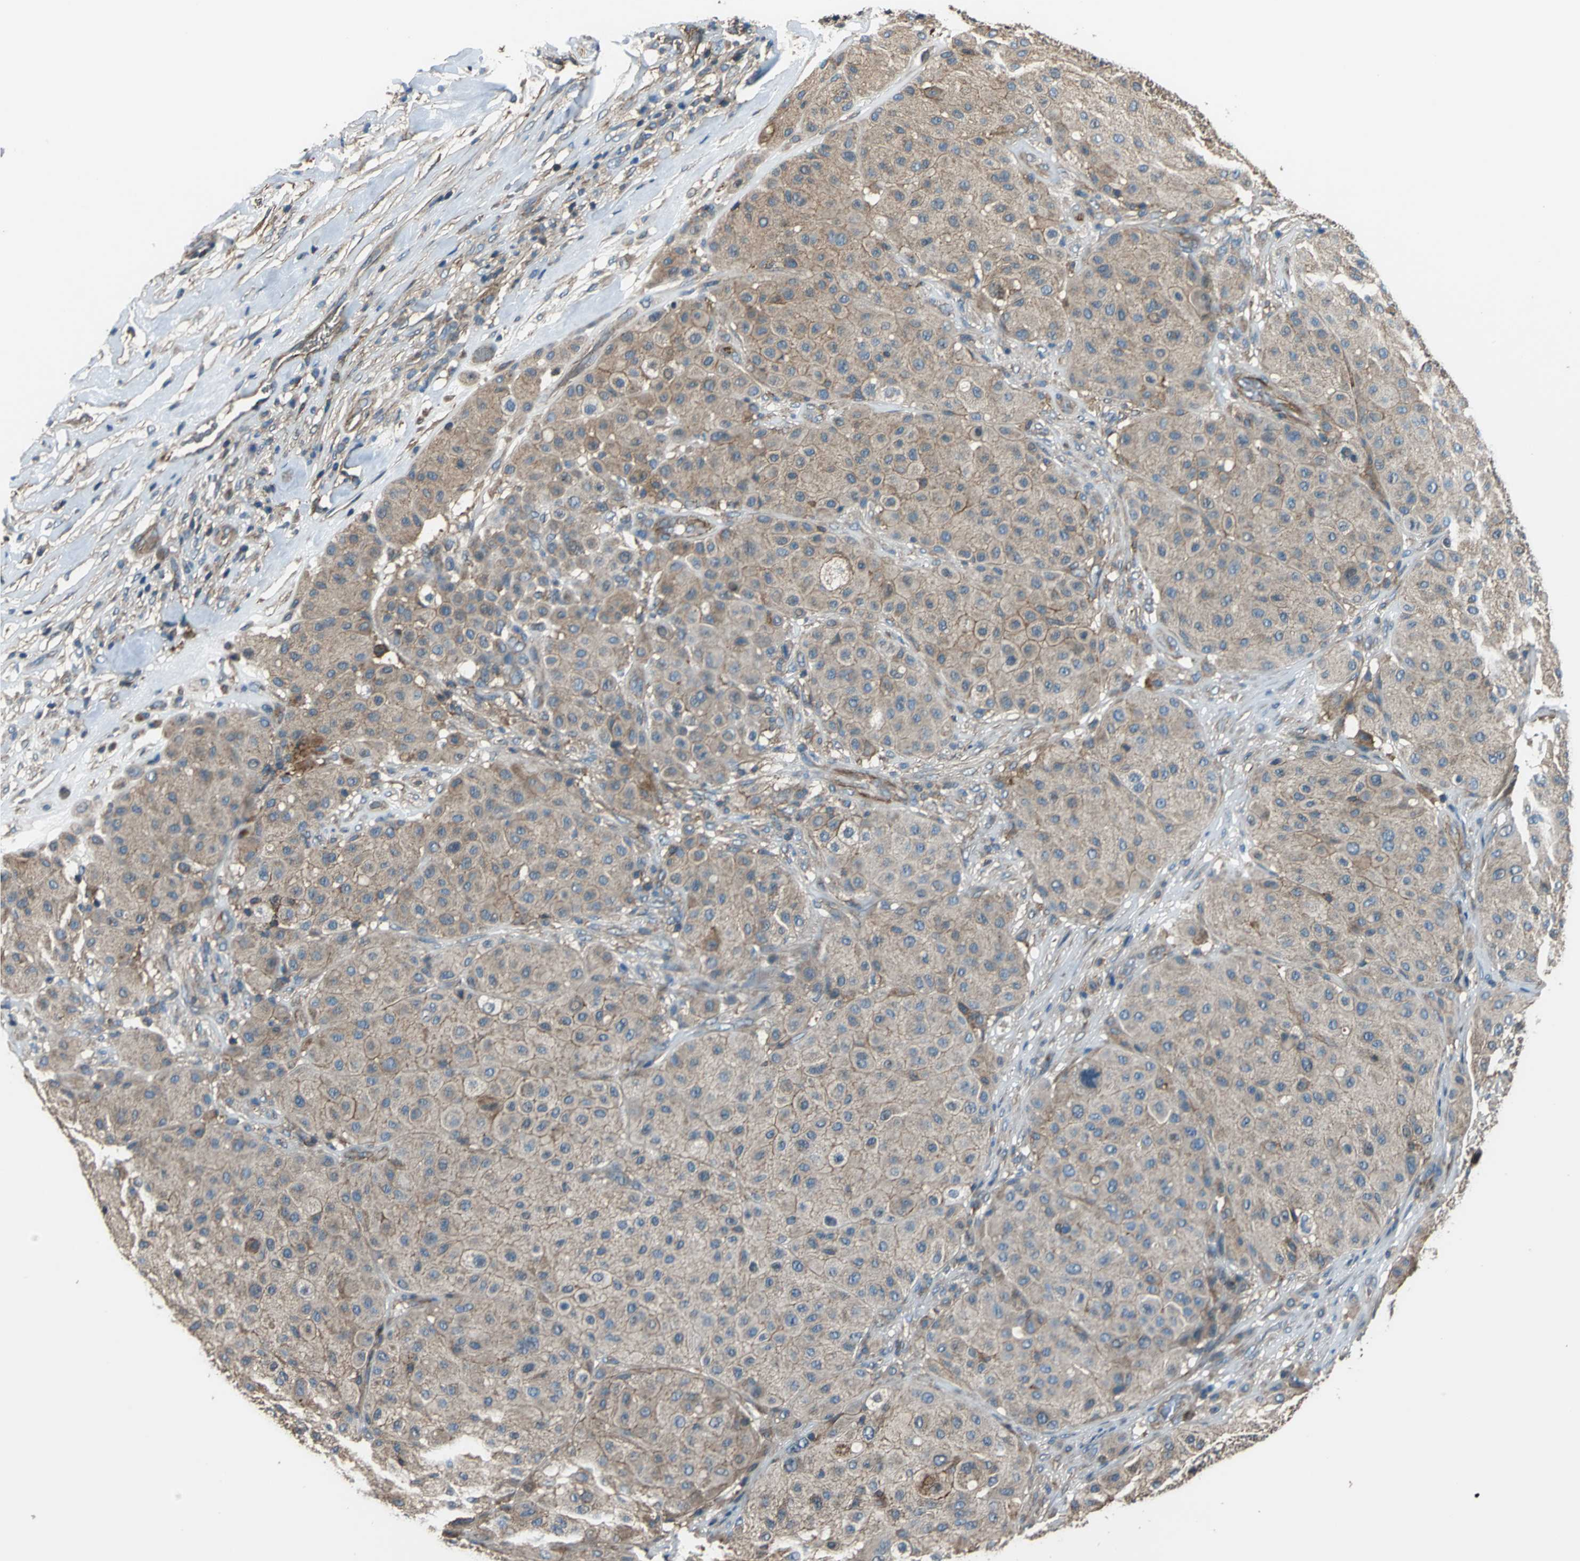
{"staining": {"intensity": "moderate", "quantity": ">75%", "location": "cytoplasmic/membranous"}, "tissue": "melanoma", "cell_type": "Tumor cells", "image_type": "cancer", "snomed": [{"axis": "morphology", "description": "Normal tissue, NOS"}, {"axis": "morphology", "description": "Malignant melanoma, Metastatic site"}, {"axis": "topography", "description": "Skin"}], "caption": "There is medium levels of moderate cytoplasmic/membranous positivity in tumor cells of malignant melanoma (metastatic site), as demonstrated by immunohistochemical staining (brown color).", "gene": "PARVA", "patient": {"sex": "male", "age": 41}}